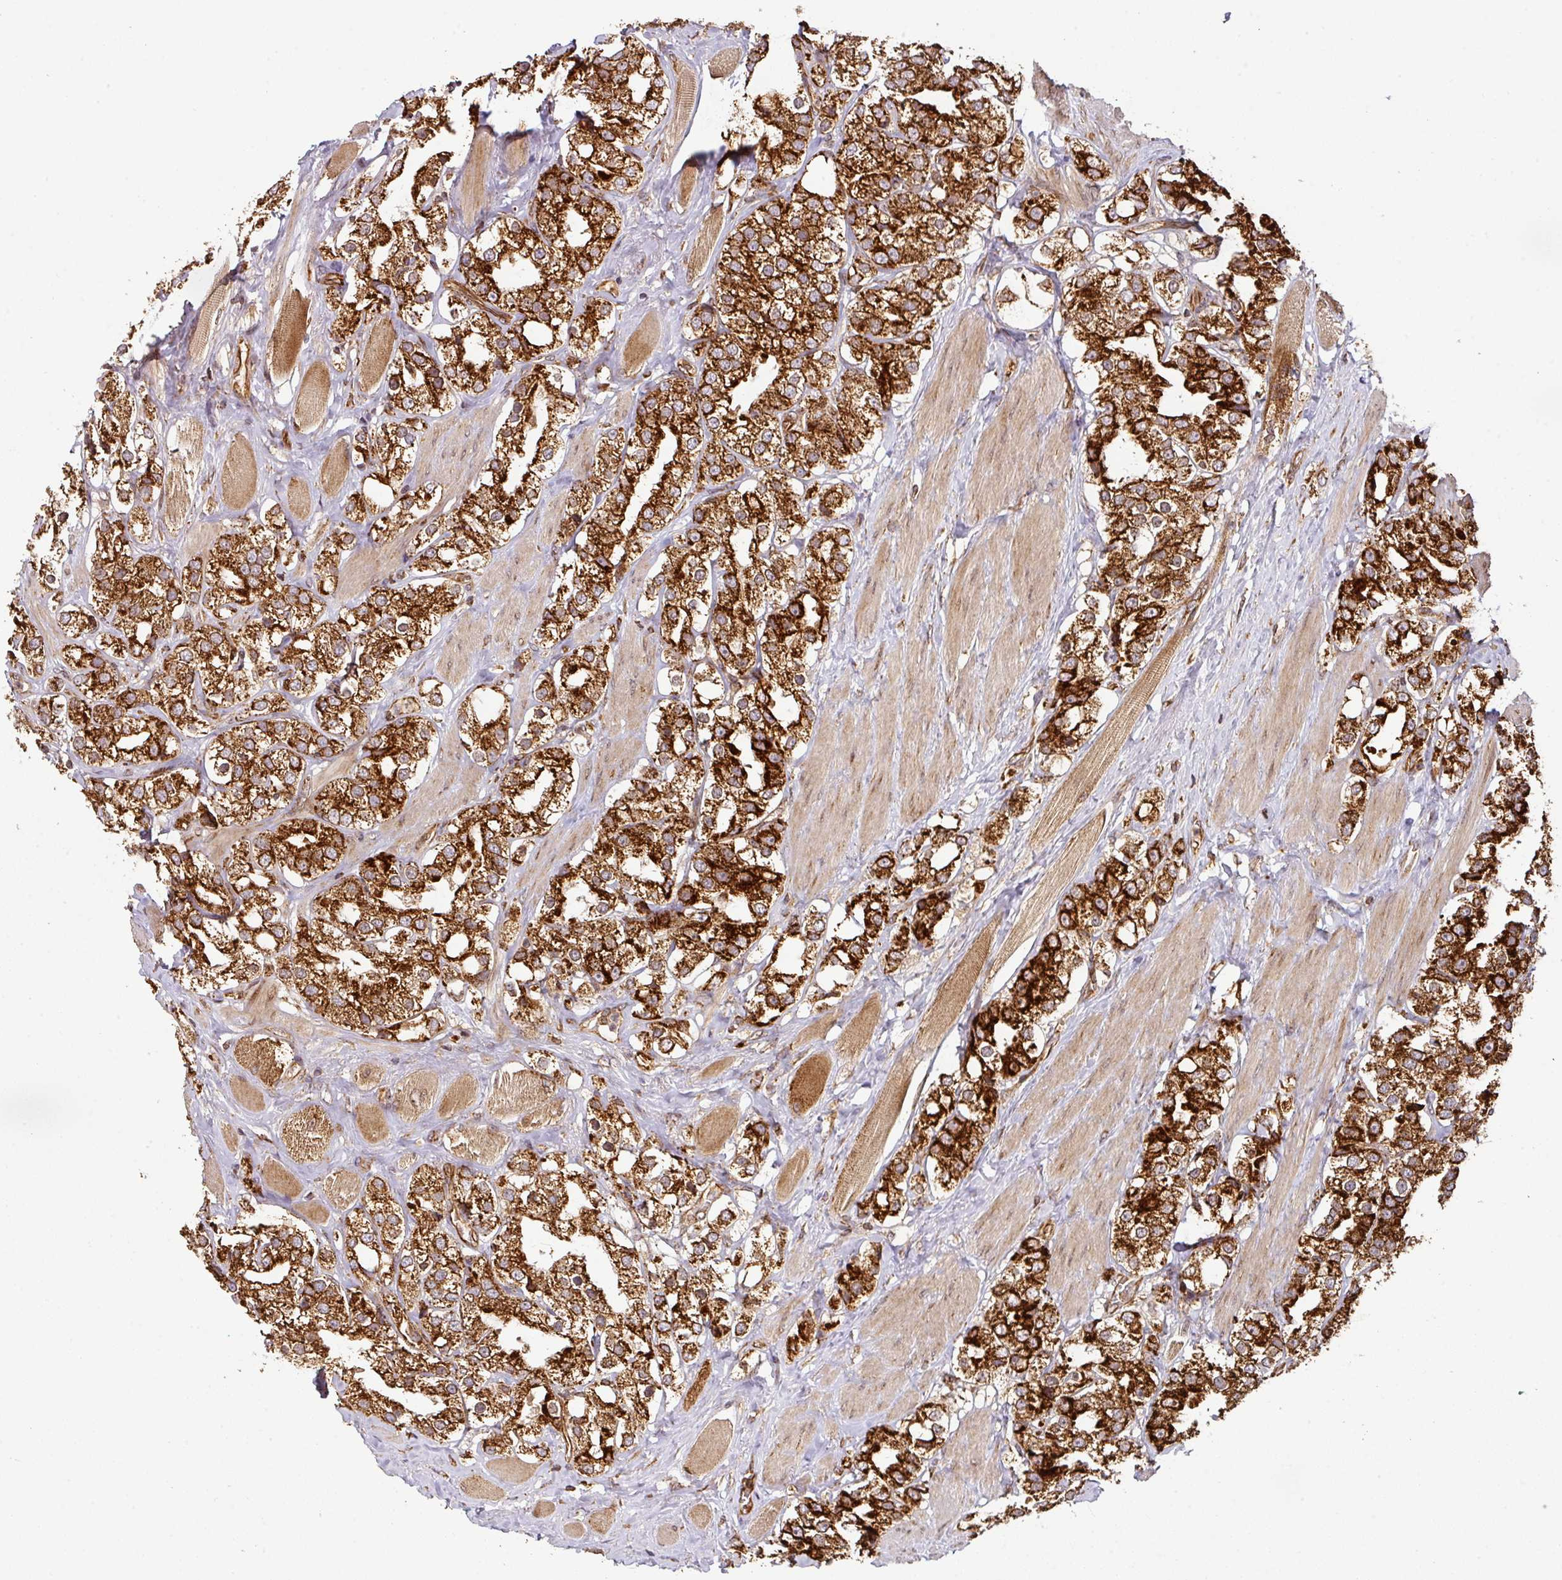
{"staining": {"intensity": "strong", "quantity": ">75%", "location": "cytoplasmic/membranous"}, "tissue": "prostate cancer", "cell_type": "Tumor cells", "image_type": "cancer", "snomed": [{"axis": "morphology", "description": "Adenocarcinoma, NOS"}, {"axis": "topography", "description": "Prostate"}], "caption": "A high amount of strong cytoplasmic/membranous staining is seen in approximately >75% of tumor cells in adenocarcinoma (prostate) tissue.", "gene": "TRAP1", "patient": {"sex": "male", "age": 79}}